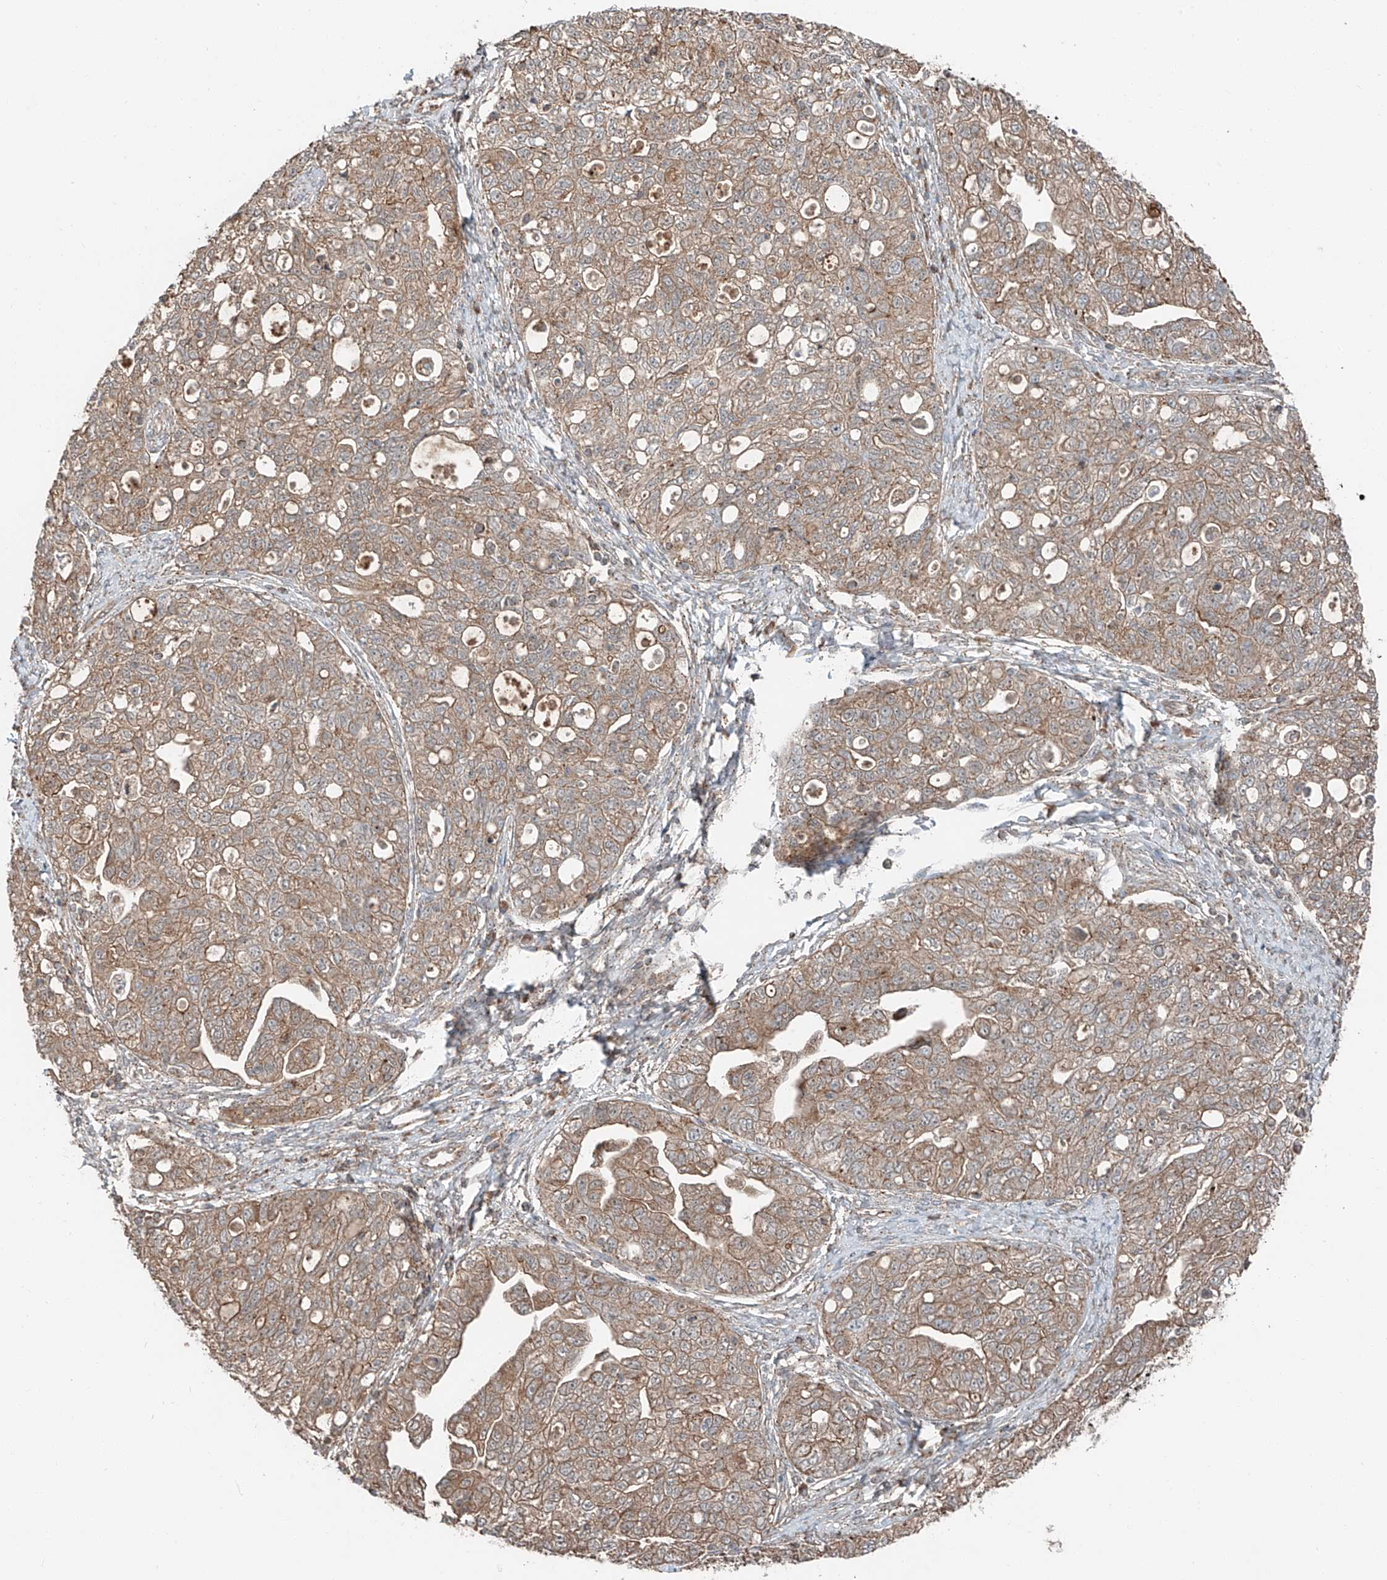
{"staining": {"intensity": "moderate", "quantity": ">75%", "location": "cytoplasmic/membranous"}, "tissue": "ovarian cancer", "cell_type": "Tumor cells", "image_type": "cancer", "snomed": [{"axis": "morphology", "description": "Carcinoma, NOS"}, {"axis": "morphology", "description": "Cystadenocarcinoma, serous, NOS"}, {"axis": "topography", "description": "Ovary"}], "caption": "Human ovarian cancer (carcinoma) stained with a protein marker reveals moderate staining in tumor cells.", "gene": "CEP162", "patient": {"sex": "female", "age": 69}}